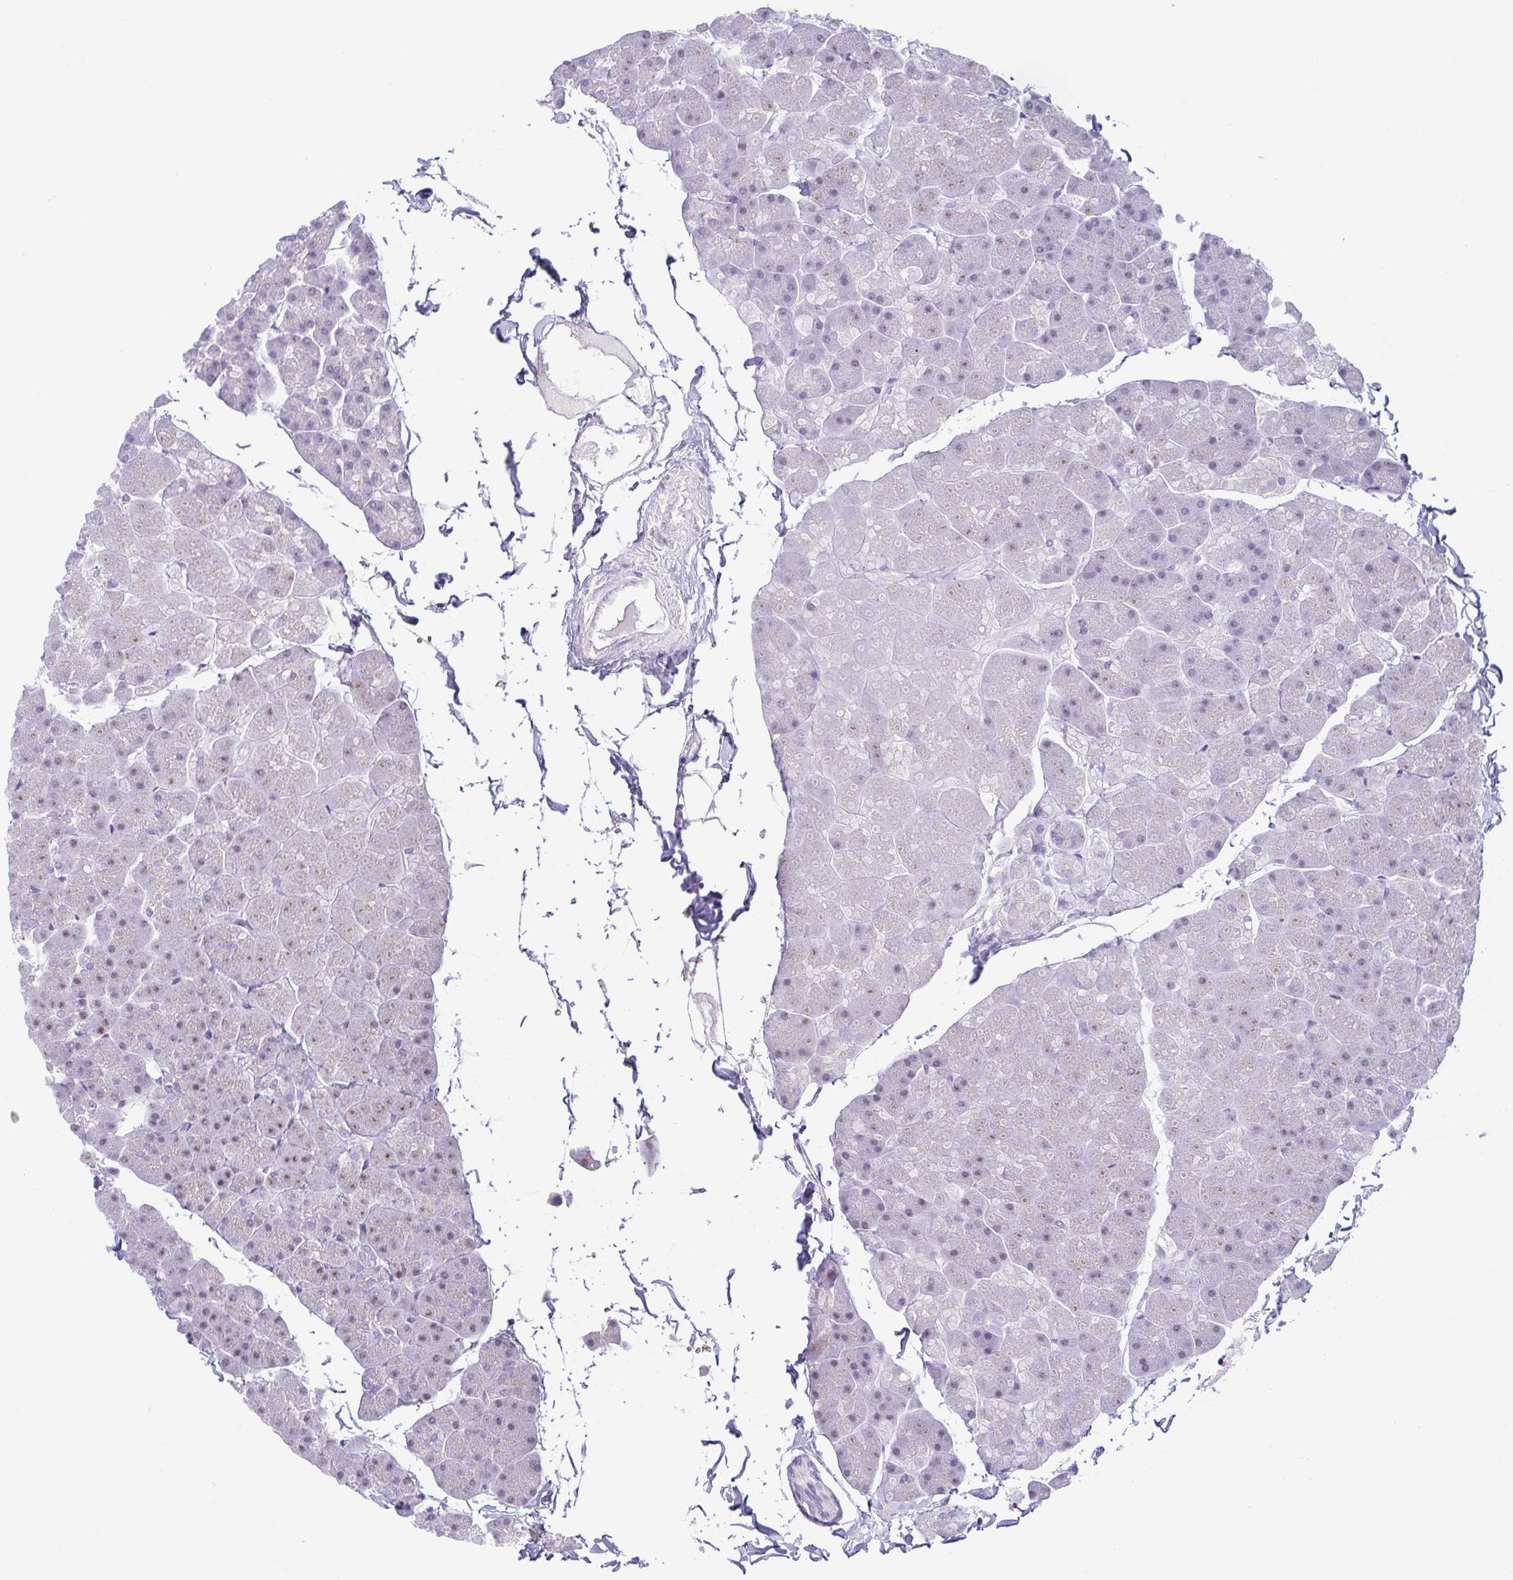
{"staining": {"intensity": "moderate", "quantity": "25%-75%", "location": "nuclear"}, "tissue": "pancreas", "cell_type": "Exocrine glandular cells", "image_type": "normal", "snomed": [{"axis": "morphology", "description": "Normal tissue, NOS"}, {"axis": "topography", "description": "Pancreas"}], "caption": "Immunohistochemical staining of benign human pancreas shows medium levels of moderate nuclear positivity in about 25%-75% of exocrine glandular cells. (Brightfield microscopy of DAB IHC at high magnification).", "gene": "UBE2Q1", "patient": {"sex": "male", "age": 35}}